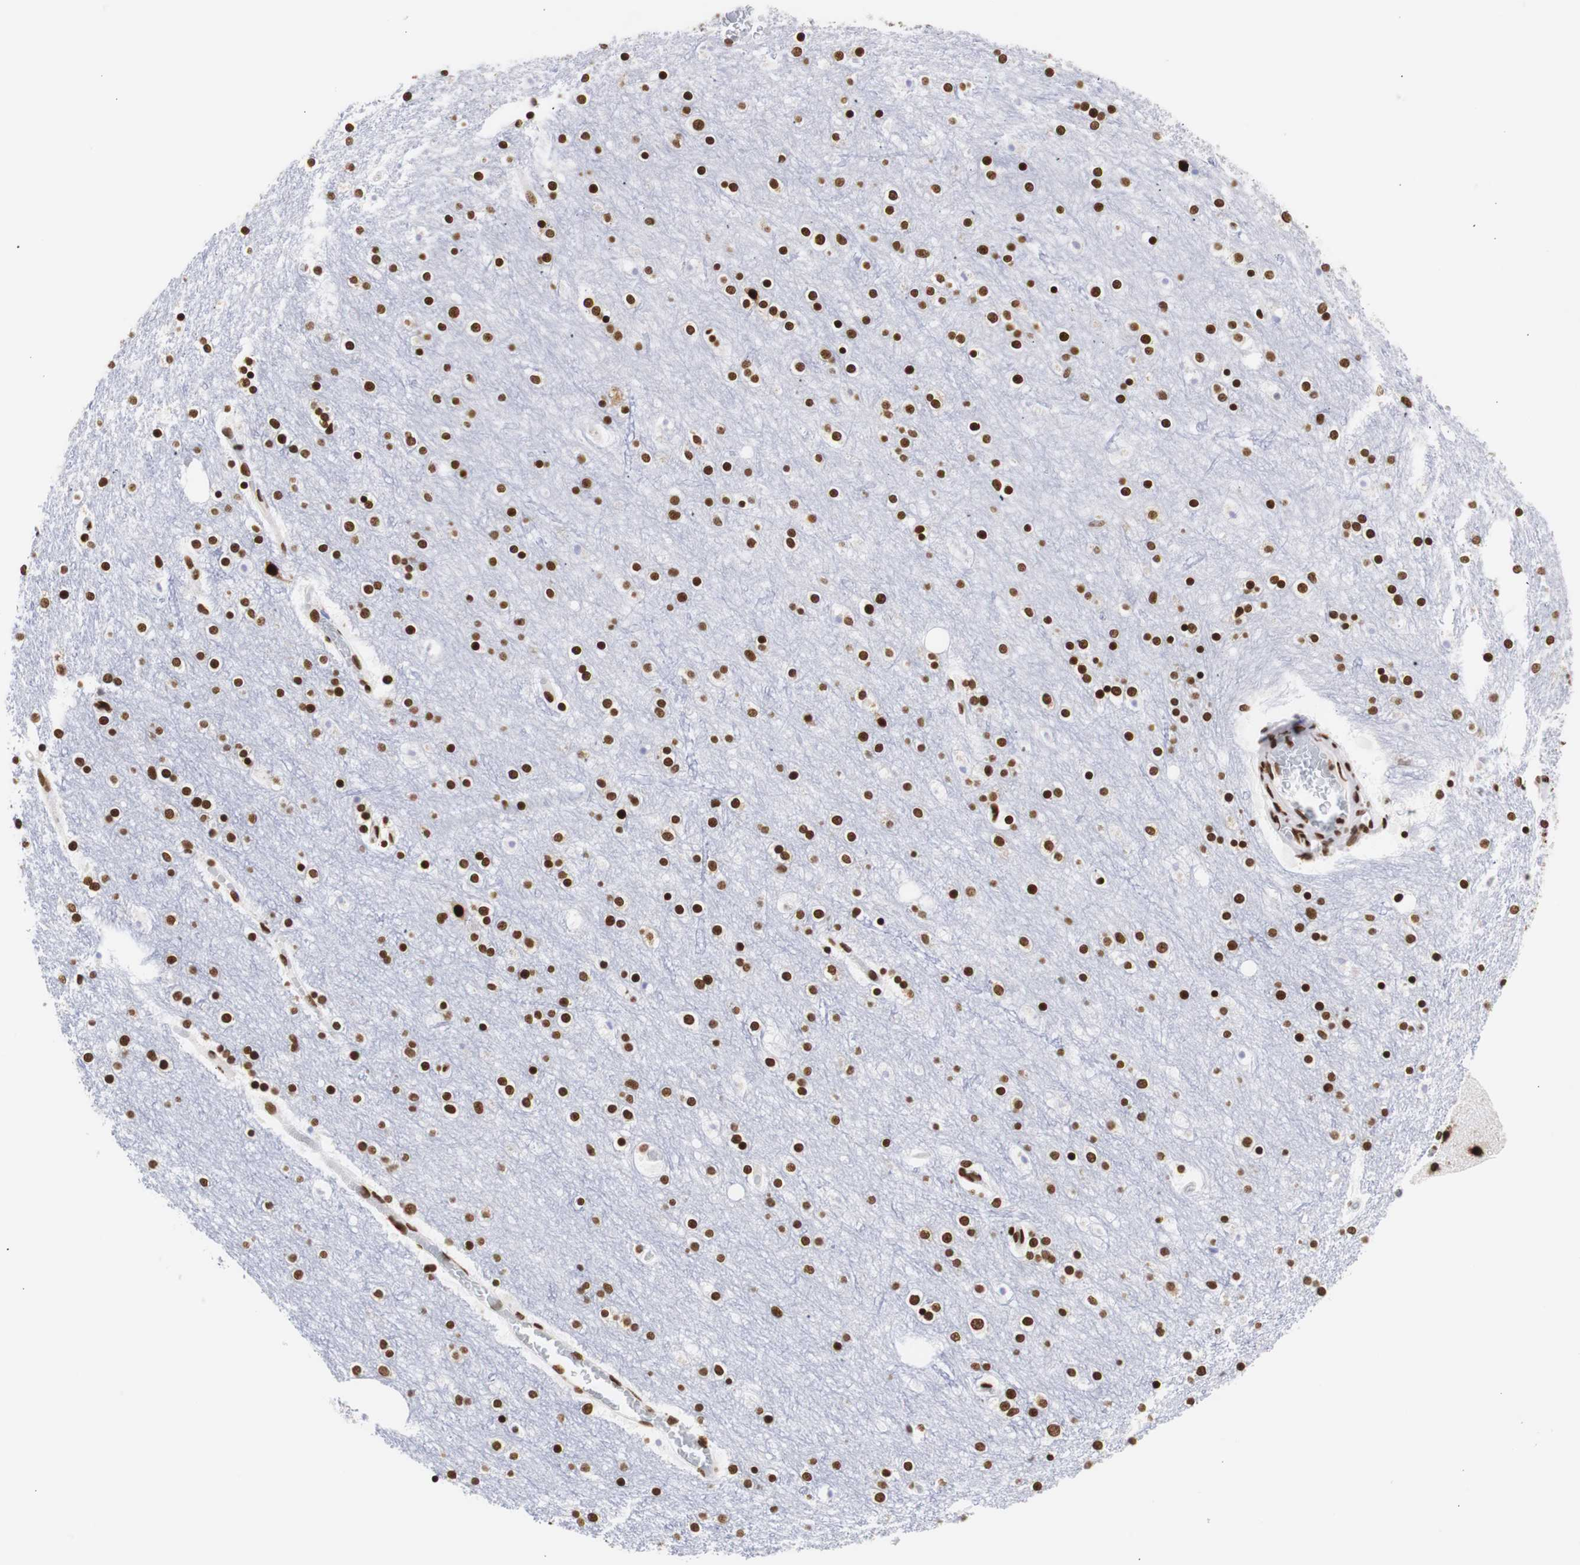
{"staining": {"intensity": "strong", "quantity": ">75%", "location": "nuclear"}, "tissue": "cerebral cortex", "cell_type": "Endothelial cells", "image_type": "normal", "snomed": [{"axis": "morphology", "description": "Normal tissue, NOS"}, {"axis": "topography", "description": "Cerebral cortex"}], "caption": "Immunohistochemistry of normal human cerebral cortex displays high levels of strong nuclear positivity in approximately >75% of endothelial cells. (Brightfield microscopy of DAB IHC at high magnification).", "gene": "HNRNPH2", "patient": {"sex": "female", "age": 54}}